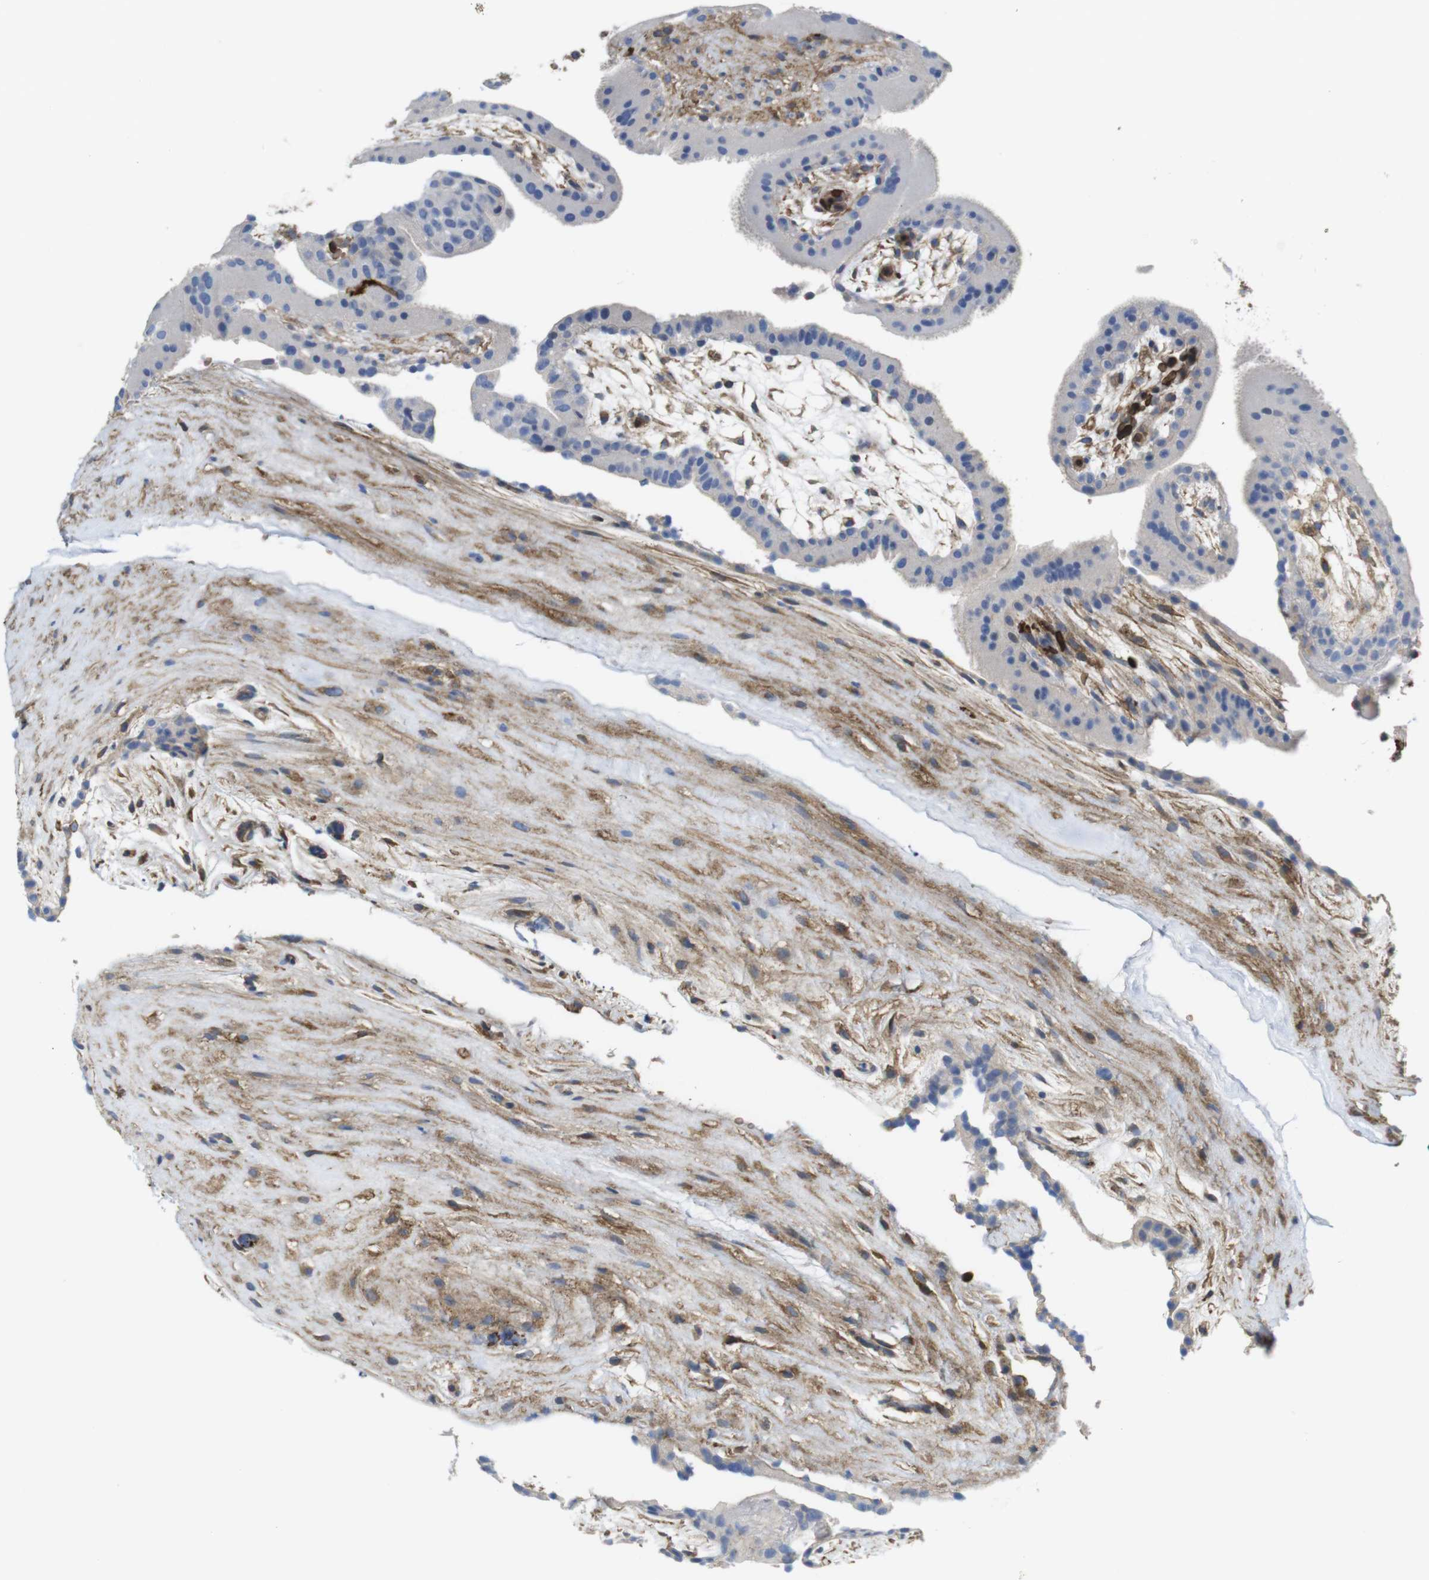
{"staining": {"intensity": "moderate", "quantity": "25%-75%", "location": "cytoplasmic/membranous"}, "tissue": "placenta", "cell_type": "Decidual cells", "image_type": "normal", "snomed": [{"axis": "morphology", "description": "Normal tissue, NOS"}, {"axis": "topography", "description": "Placenta"}], "caption": "A high-resolution image shows IHC staining of benign placenta, which shows moderate cytoplasmic/membranous expression in about 25%-75% of decidual cells.", "gene": "CYBRD1", "patient": {"sex": "female", "age": 19}}